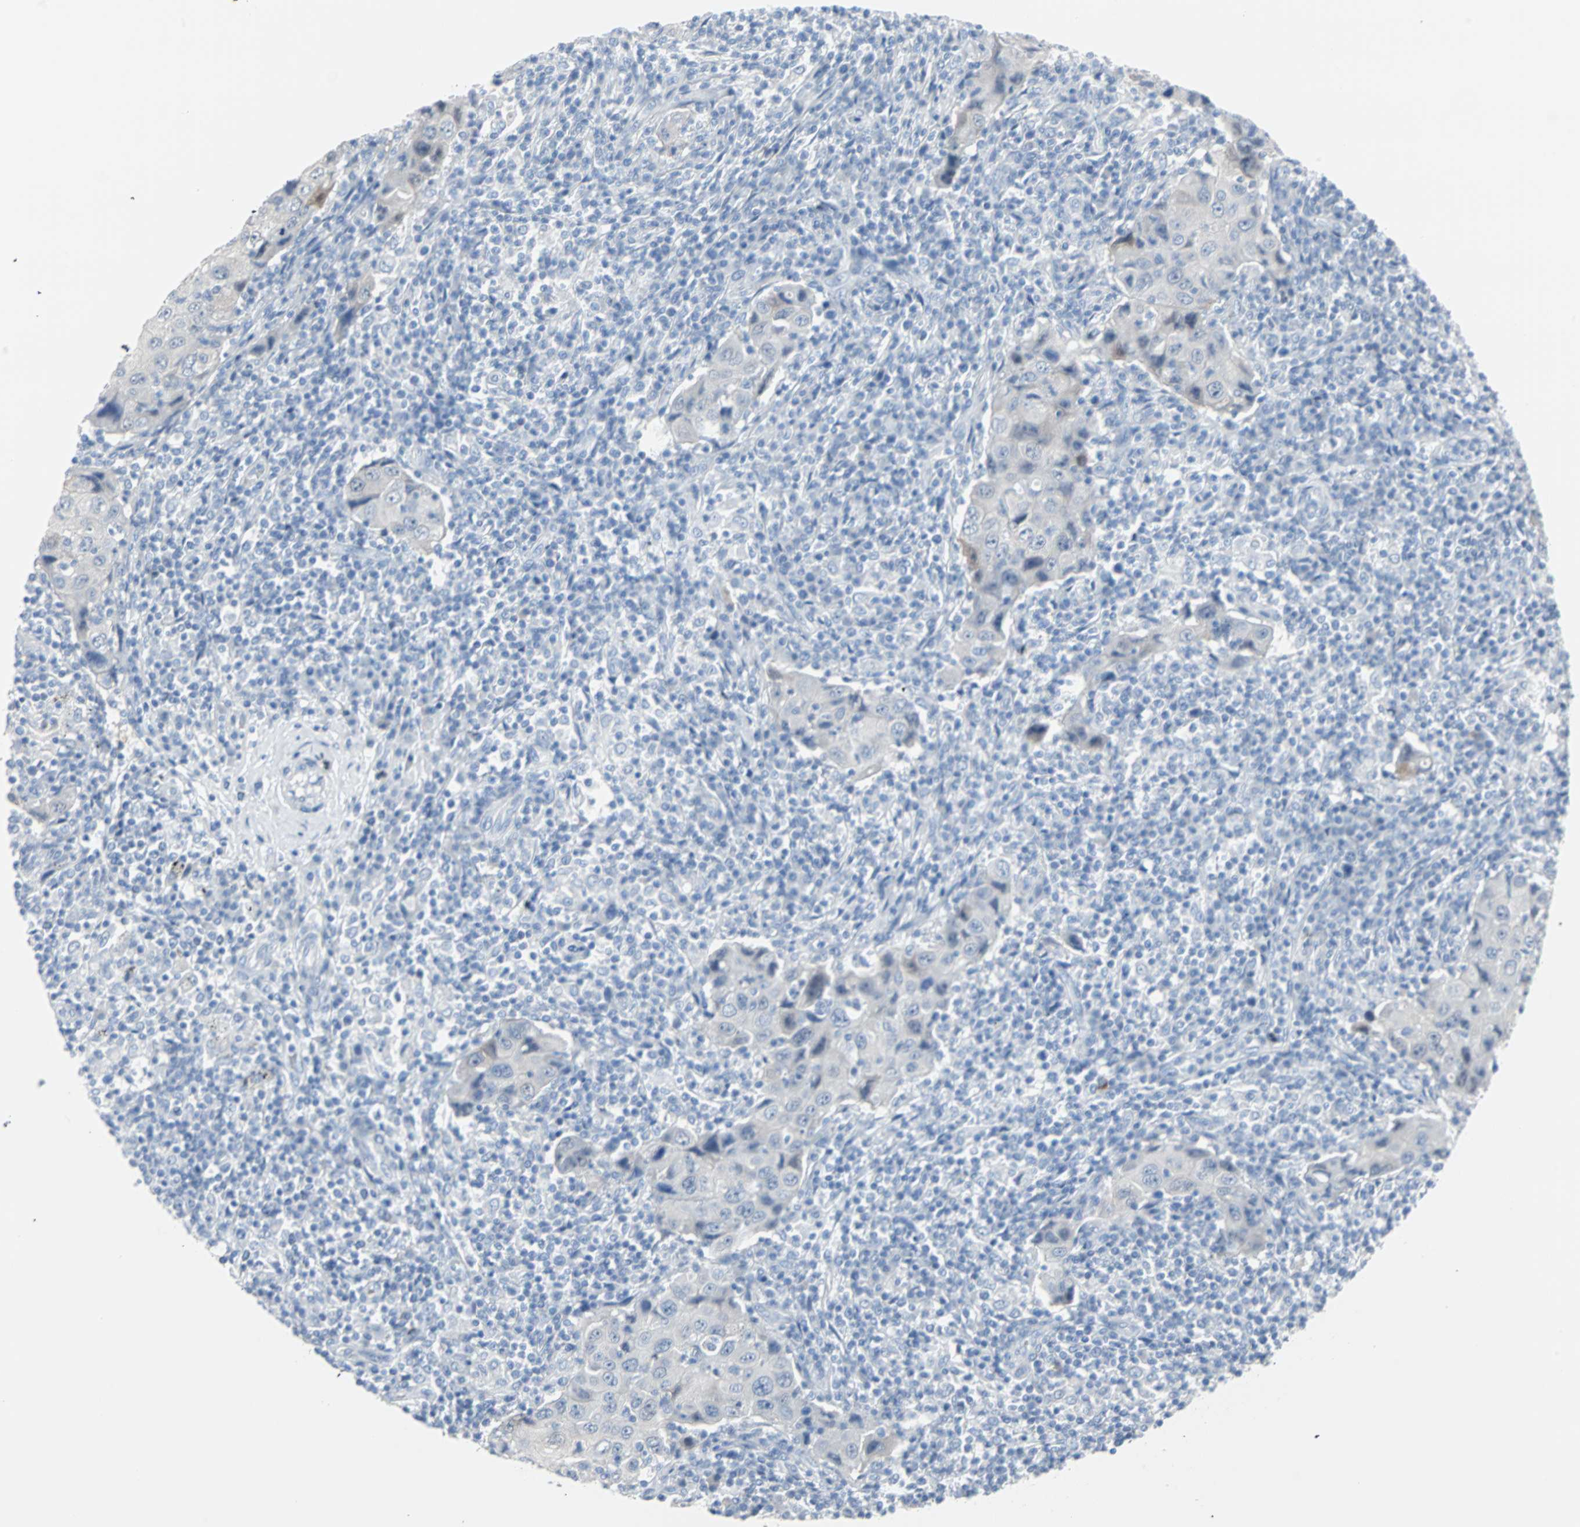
{"staining": {"intensity": "negative", "quantity": "none", "location": "none"}, "tissue": "lymph node", "cell_type": "Germinal center cells", "image_type": "normal", "snomed": [{"axis": "morphology", "description": "Normal tissue, NOS"}, {"axis": "morphology", "description": "Squamous cell carcinoma, metastatic, NOS"}, {"axis": "topography", "description": "Lymph node"}], "caption": "Micrograph shows no protein expression in germinal center cells of unremarkable lymph node.", "gene": "STX1A", "patient": {"sex": "female", "age": 53}}